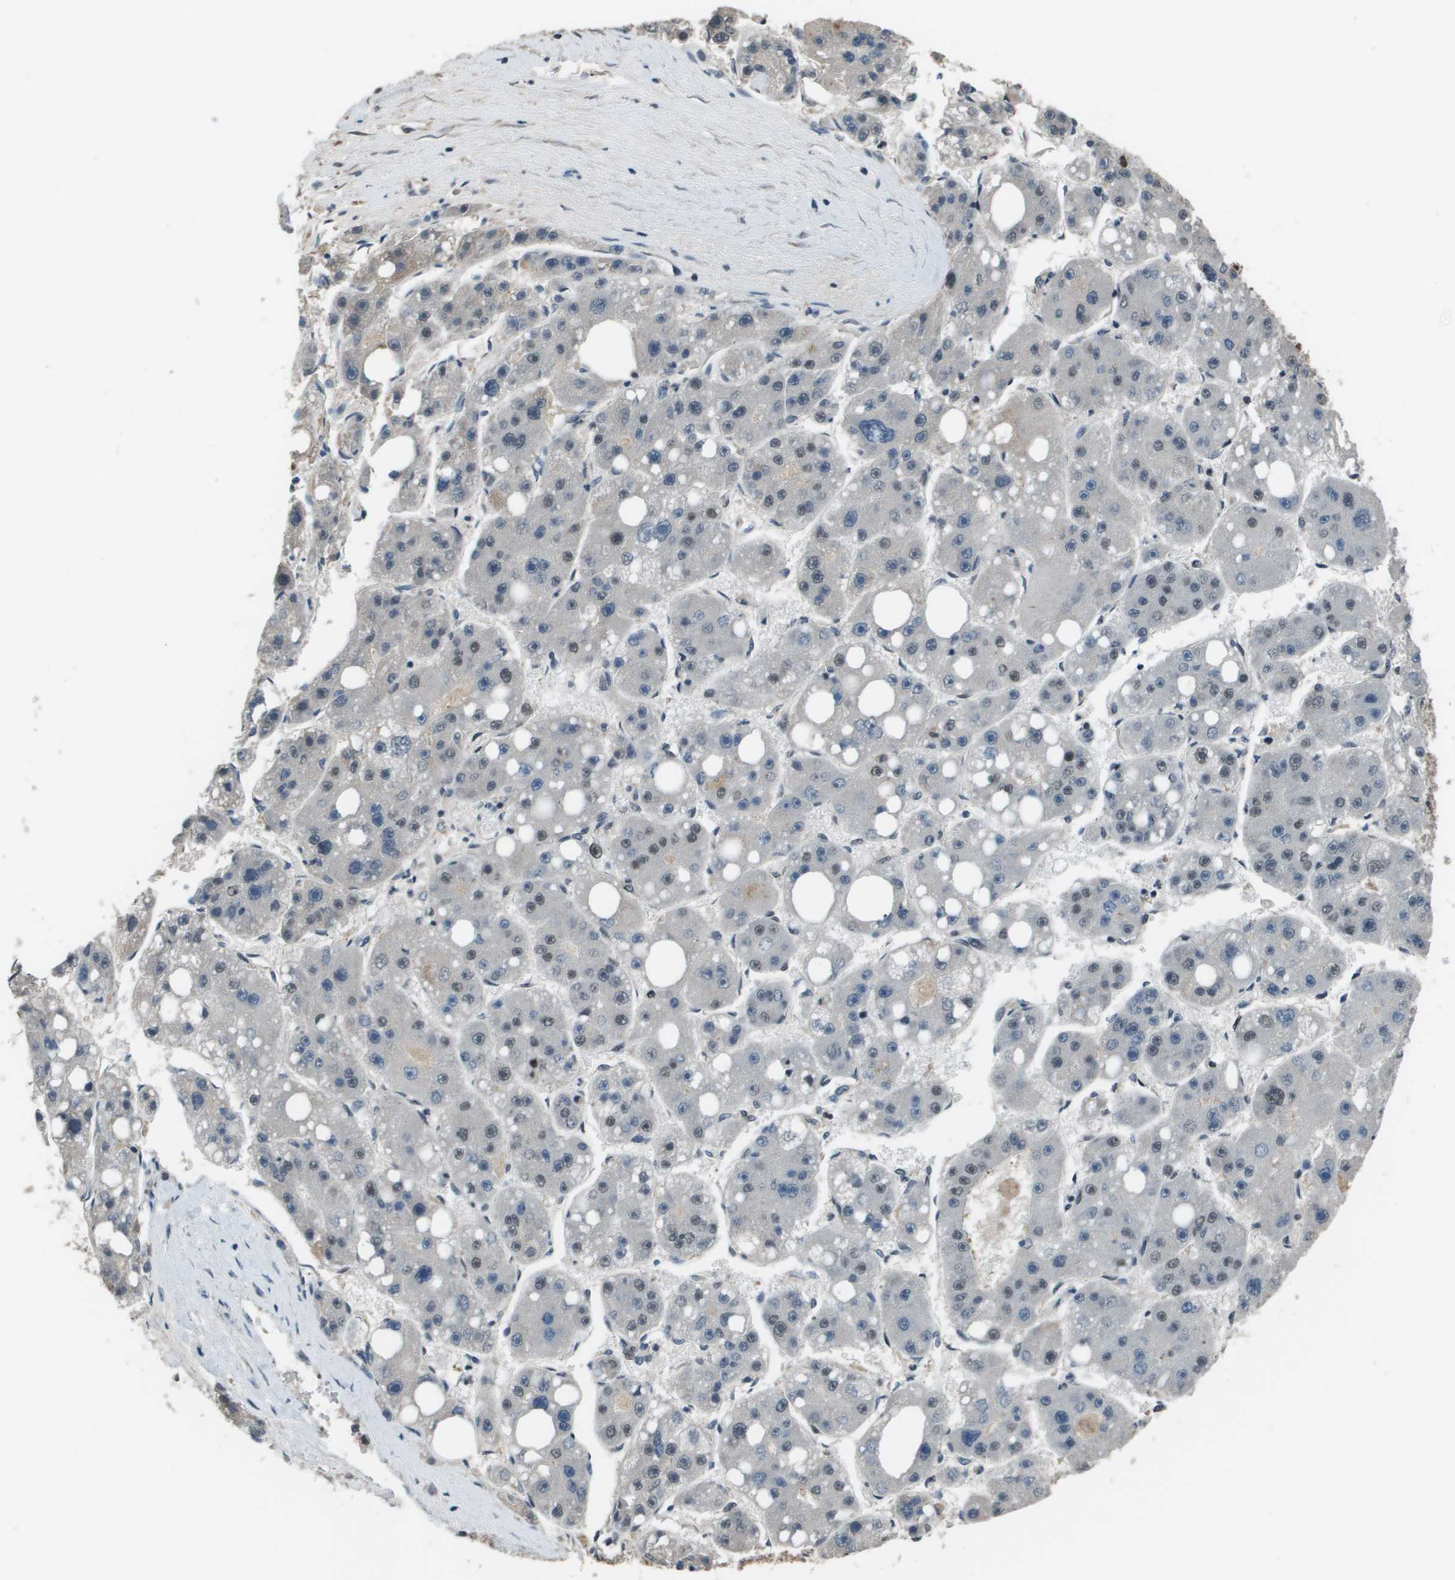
{"staining": {"intensity": "moderate", "quantity": "<25%", "location": "nuclear"}, "tissue": "liver cancer", "cell_type": "Tumor cells", "image_type": "cancer", "snomed": [{"axis": "morphology", "description": "Carcinoma, Hepatocellular, NOS"}, {"axis": "topography", "description": "Liver"}], "caption": "Moderate nuclear staining for a protein is appreciated in approximately <25% of tumor cells of liver hepatocellular carcinoma using immunohistochemistry.", "gene": "THRAP3", "patient": {"sex": "female", "age": 61}}